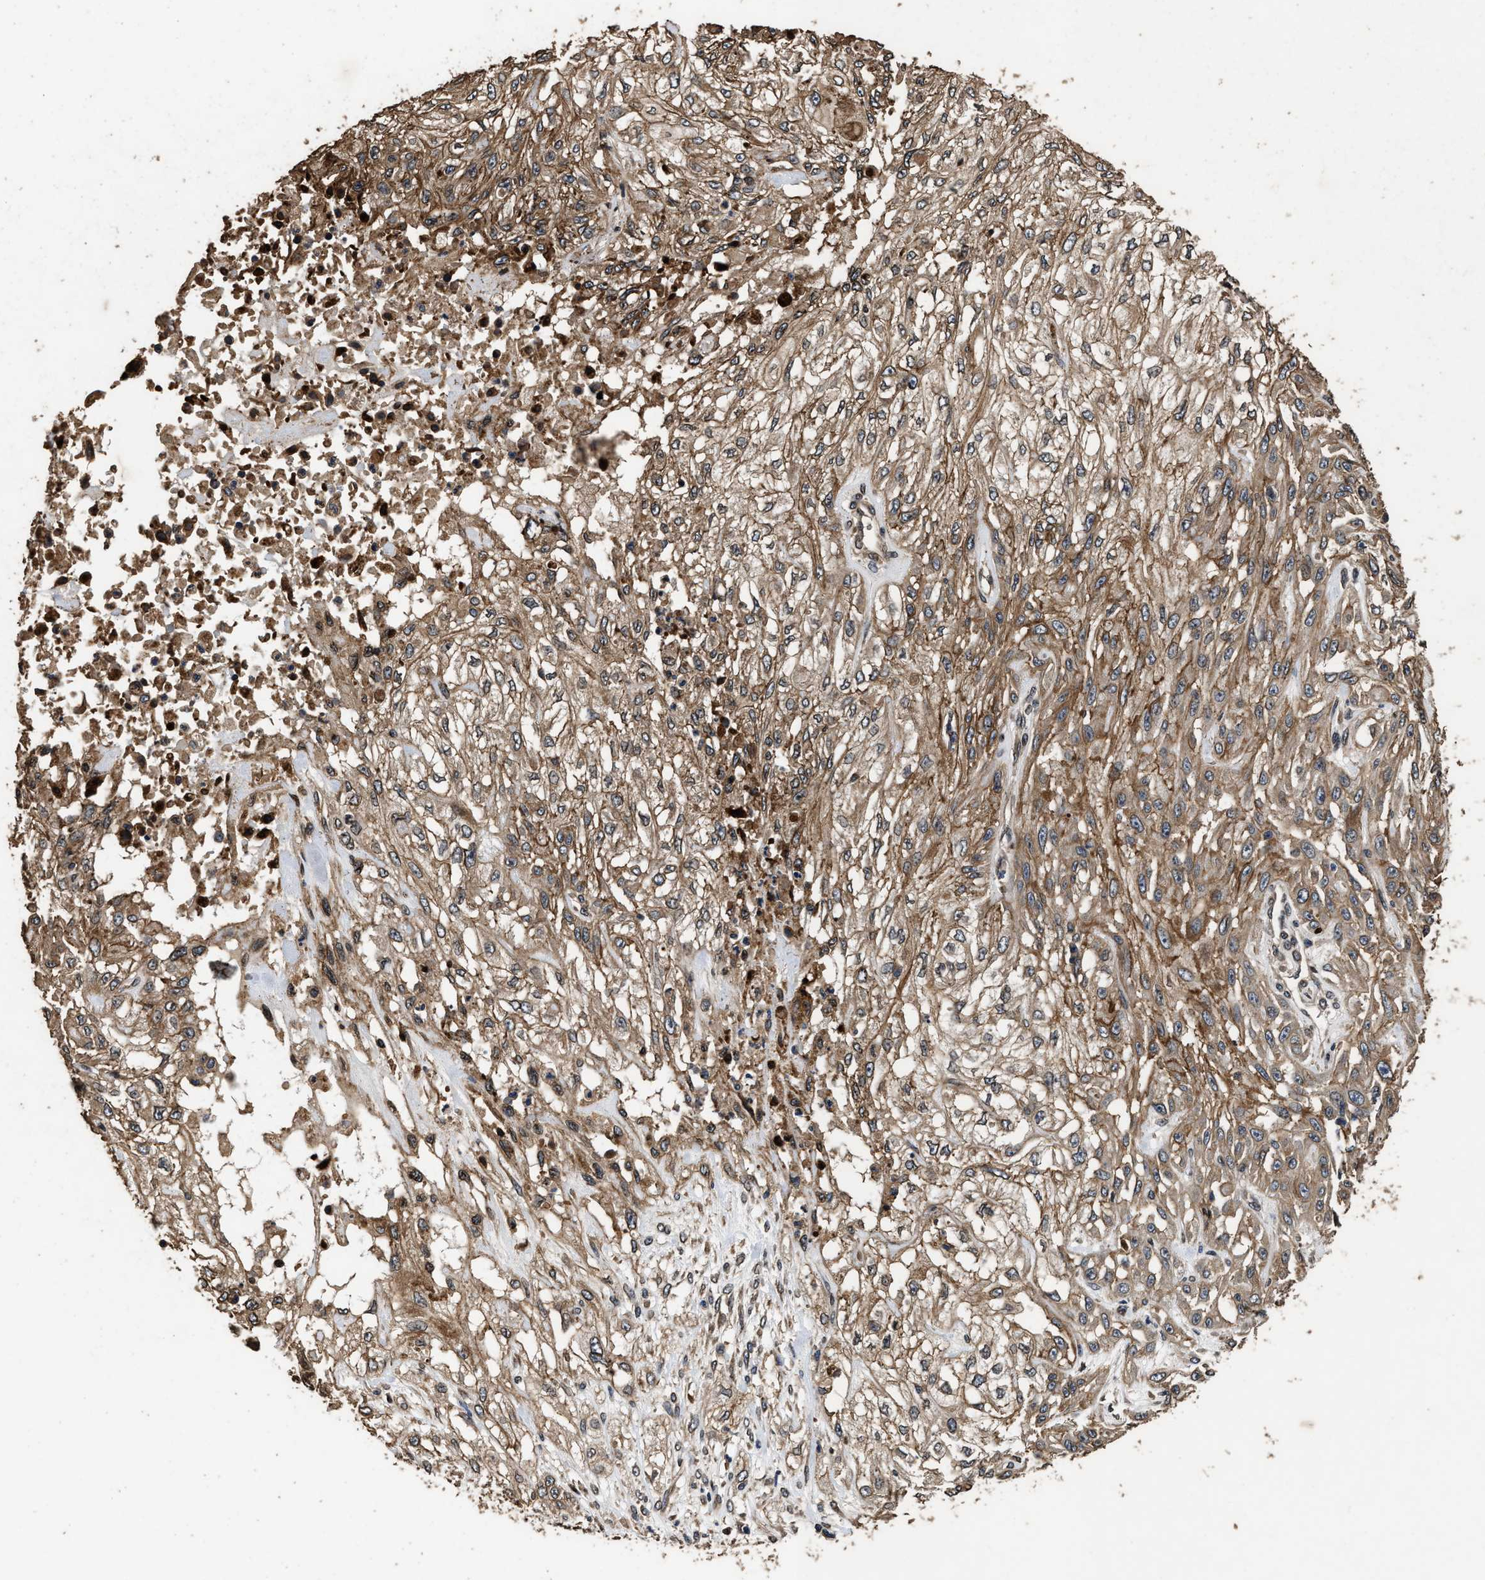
{"staining": {"intensity": "moderate", "quantity": ">75%", "location": "cytoplasmic/membranous"}, "tissue": "skin cancer", "cell_type": "Tumor cells", "image_type": "cancer", "snomed": [{"axis": "morphology", "description": "Squamous cell carcinoma, NOS"}, {"axis": "morphology", "description": "Squamous cell carcinoma, metastatic, NOS"}, {"axis": "topography", "description": "Skin"}, {"axis": "topography", "description": "Lymph node"}], "caption": "Metastatic squamous cell carcinoma (skin) tissue demonstrates moderate cytoplasmic/membranous staining in about >75% of tumor cells, visualized by immunohistochemistry.", "gene": "ACCS", "patient": {"sex": "male", "age": 75}}